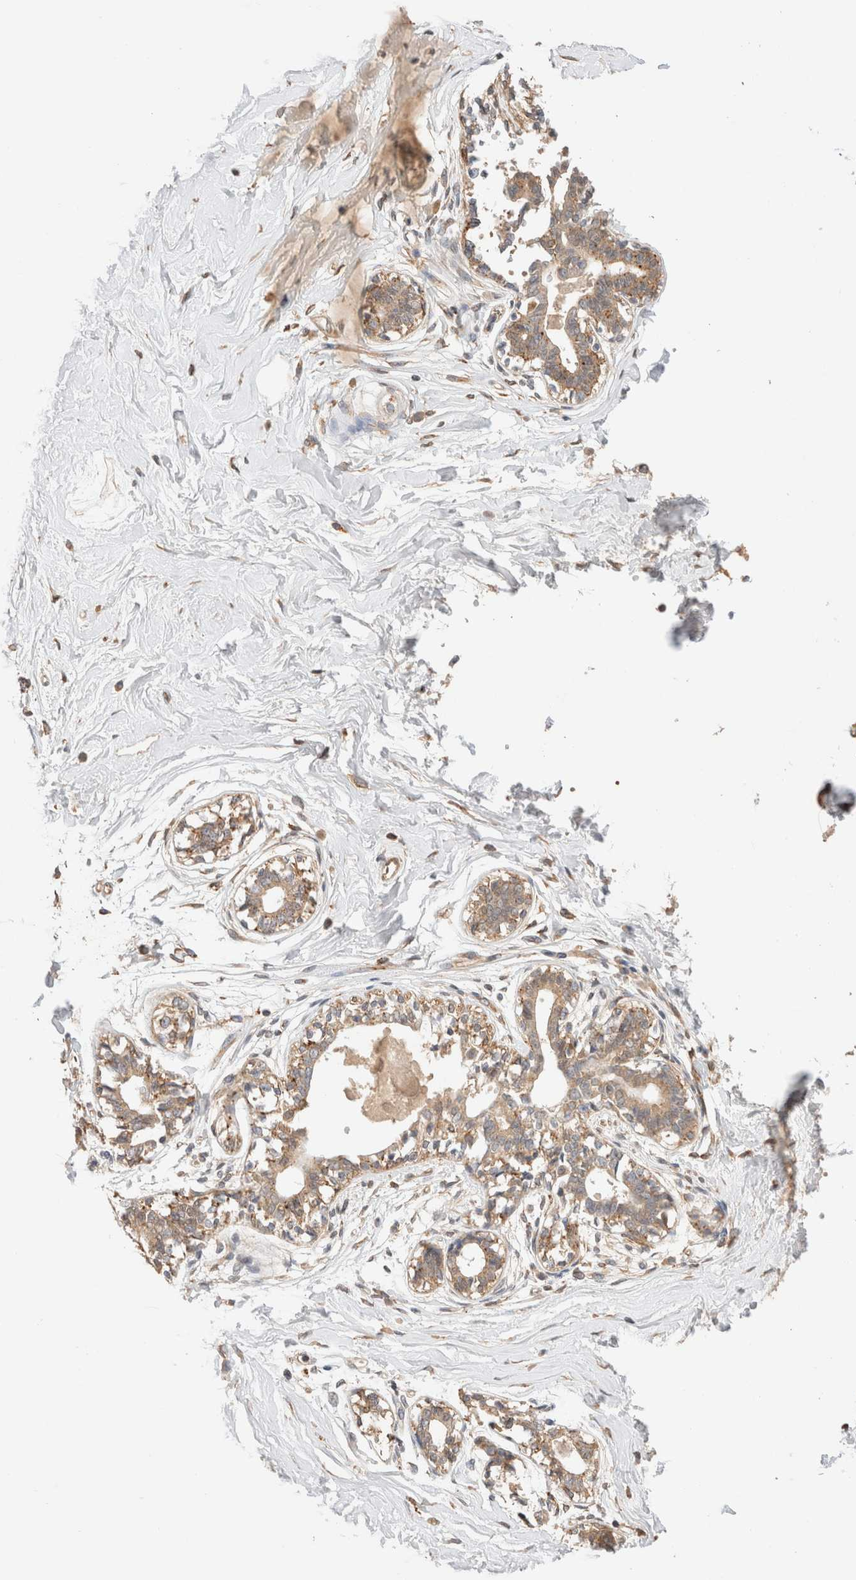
{"staining": {"intensity": "negative", "quantity": "none", "location": "none"}, "tissue": "breast", "cell_type": "Adipocytes", "image_type": "normal", "snomed": [{"axis": "morphology", "description": "Normal tissue, NOS"}, {"axis": "topography", "description": "Breast"}], "caption": "Immunohistochemistry of normal human breast exhibits no staining in adipocytes.", "gene": "RABEPK", "patient": {"sex": "female", "age": 45}}